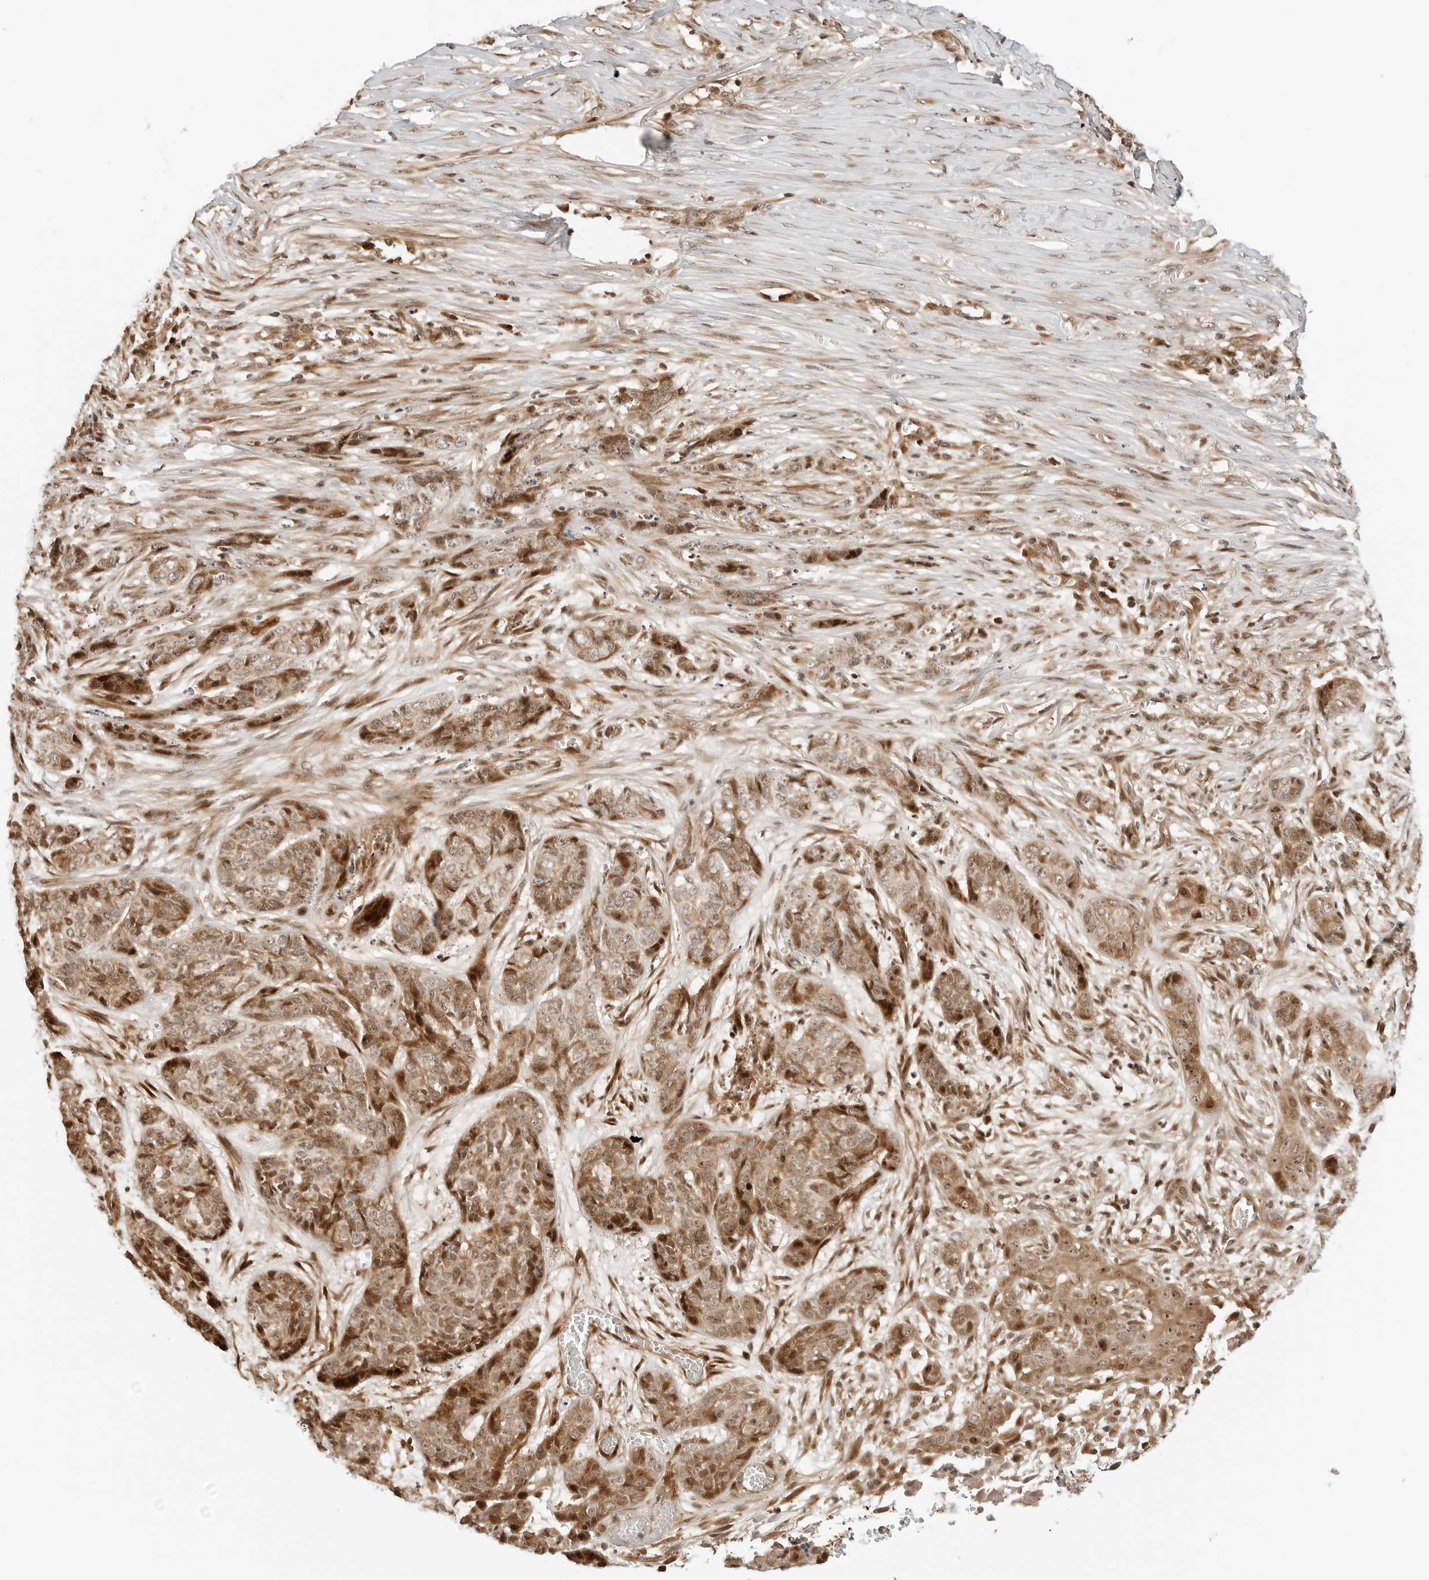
{"staining": {"intensity": "moderate", "quantity": ">75%", "location": "cytoplasmic/membranous,nuclear"}, "tissue": "skin cancer", "cell_type": "Tumor cells", "image_type": "cancer", "snomed": [{"axis": "morphology", "description": "Basal cell carcinoma"}, {"axis": "topography", "description": "Skin"}], "caption": "Tumor cells demonstrate medium levels of moderate cytoplasmic/membranous and nuclear staining in approximately >75% of cells in skin cancer.", "gene": "GEM", "patient": {"sex": "female", "age": 64}}